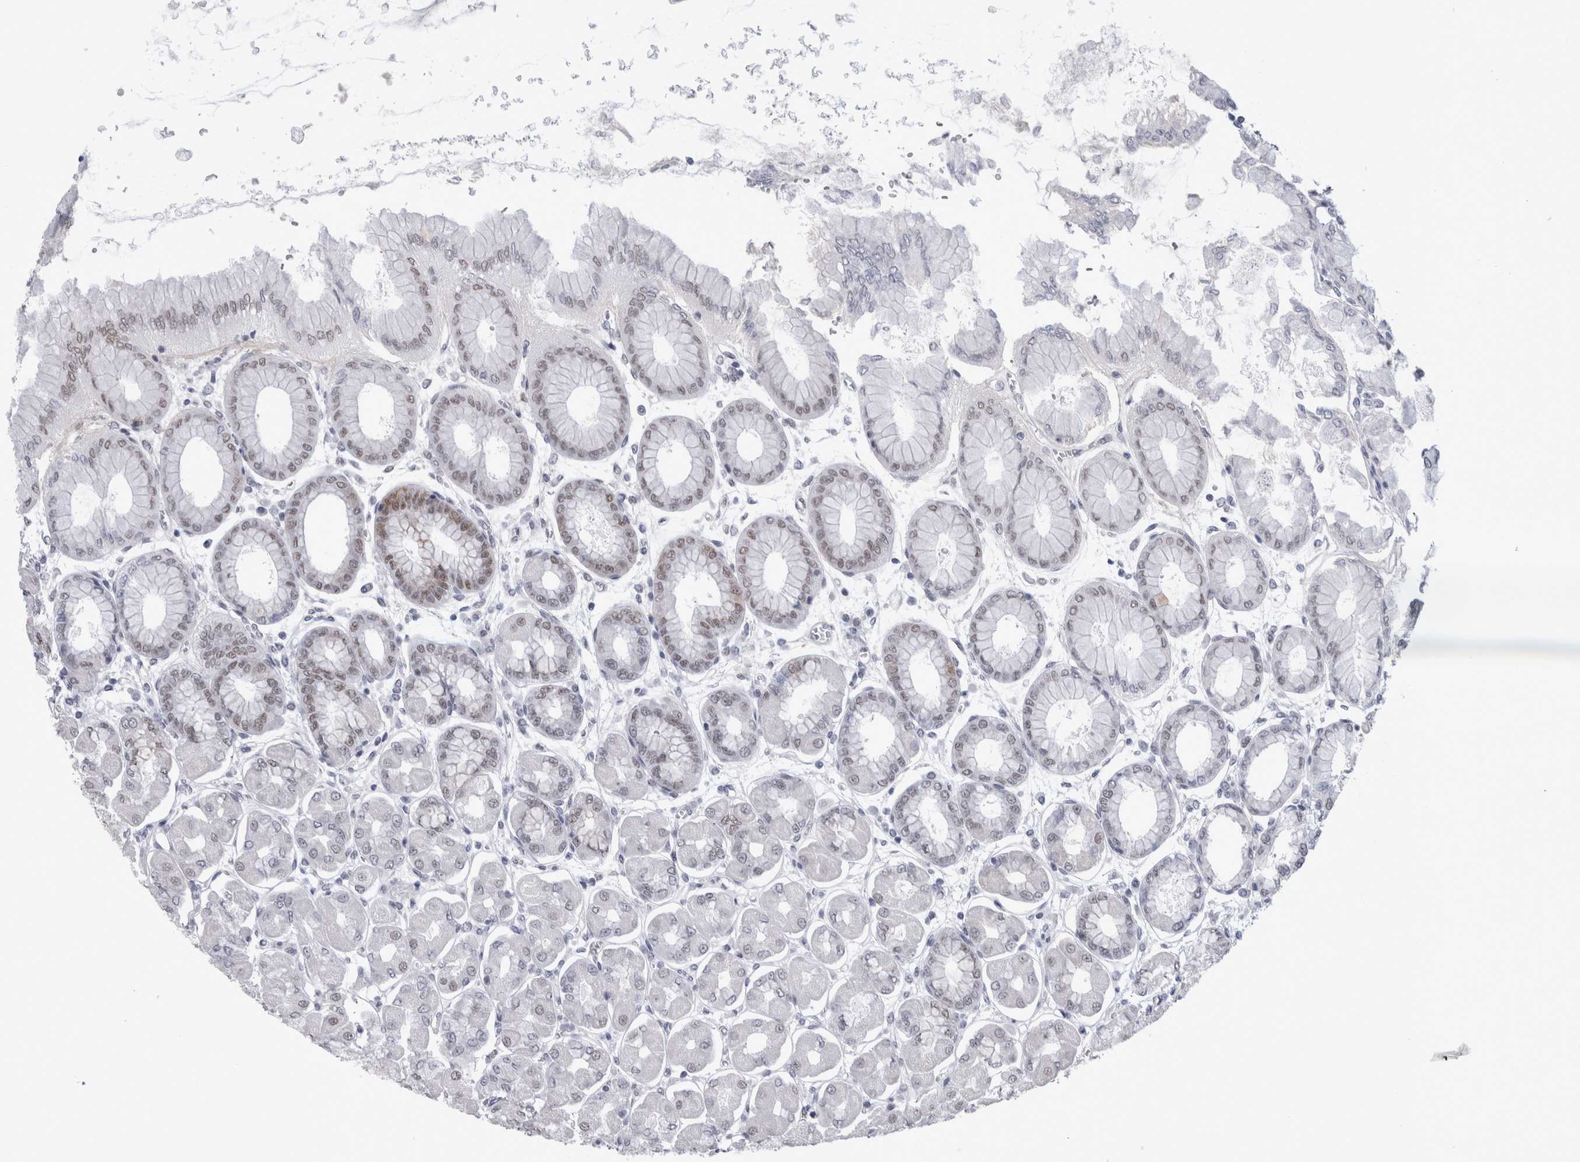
{"staining": {"intensity": "moderate", "quantity": "<25%", "location": "nuclear"}, "tissue": "stomach", "cell_type": "Glandular cells", "image_type": "normal", "snomed": [{"axis": "morphology", "description": "Normal tissue, NOS"}, {"axis": "topography", "description": "Stomach, upper"}], "caption": "Protein analysis of unremarkable stomach shows moderate nuclear expression in about <25% of glandular cells. The staining was performed using DAB (3,3'-diaminobenzidine), with brown indicating positive protein expression. Nuclei are stained blue with hematoxylin.", "gene": "API5", "patient": {"sex": "female", "age": 56}}